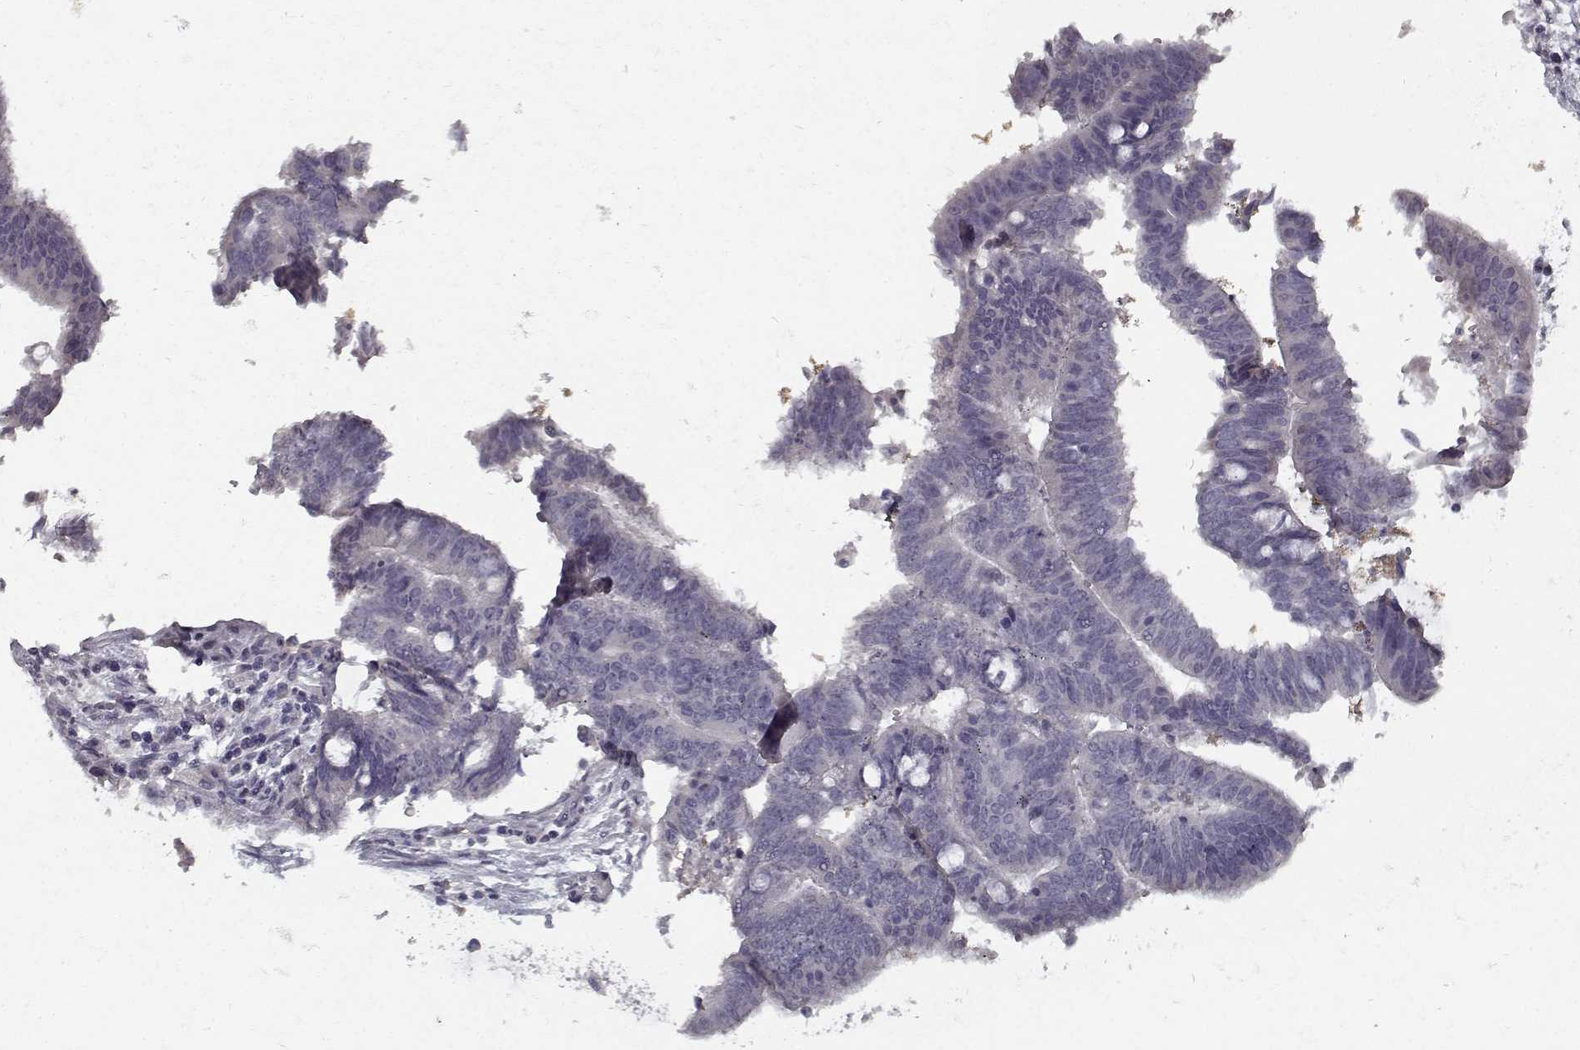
{"staining": {"intensity": "negative", "quantity": "none", "location": "none"}, "tissue": "colorectal cancer", "cell_type": "Tumor cells", "image_type": "cancer", "snomed": [{"axis": "morphology", "description": "Adenocarcinoma, NOS"}, {"axis": "topography", "description": "Colon"}], "caption": "This is an immunohistochemistry image of human adenocarcinoma (colorectal). There is no positivity in tumor cells.", "gene": "GAD2", "patient": {"sex": "female", "age": 43}}